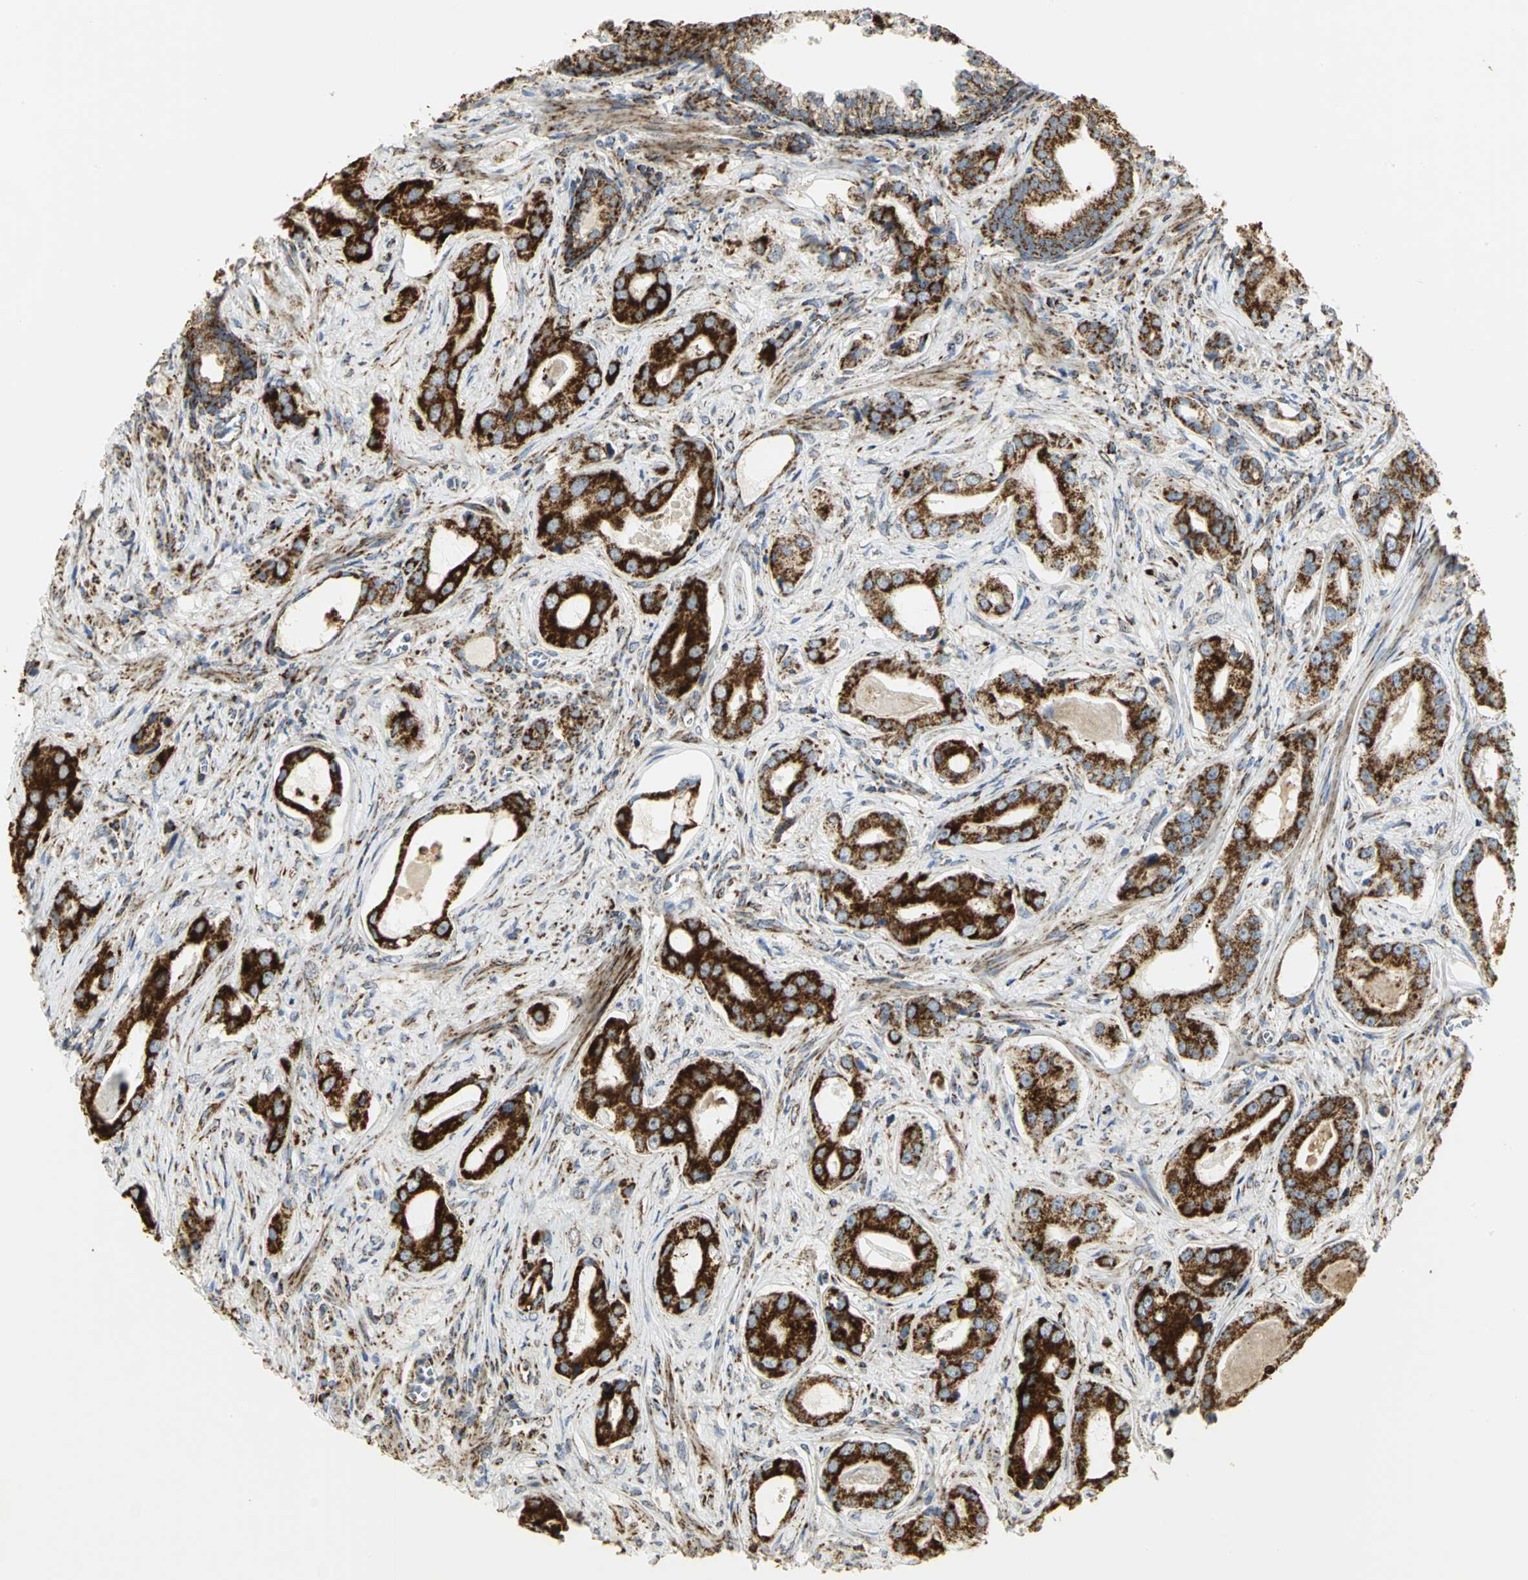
{"staining": {"intensity": "strong", "quantity": ">75%", "location": "cytoplasmic/membranous"}, "tissue": "prostate cancer", "cell_type": "Tumor cells", "image_type": "cancer", "snomed": [{"axis": "morphology", "description": "Adenocarcinoma, Low grade"}, {"axis": "topography", "description": "Prostate"}], "caption": "Prostate cancer stained with a protein marker exhibits strong staining in tumor cells.", "gene": "VDAC1", "patient": {"sex": "male", "age": 59}}